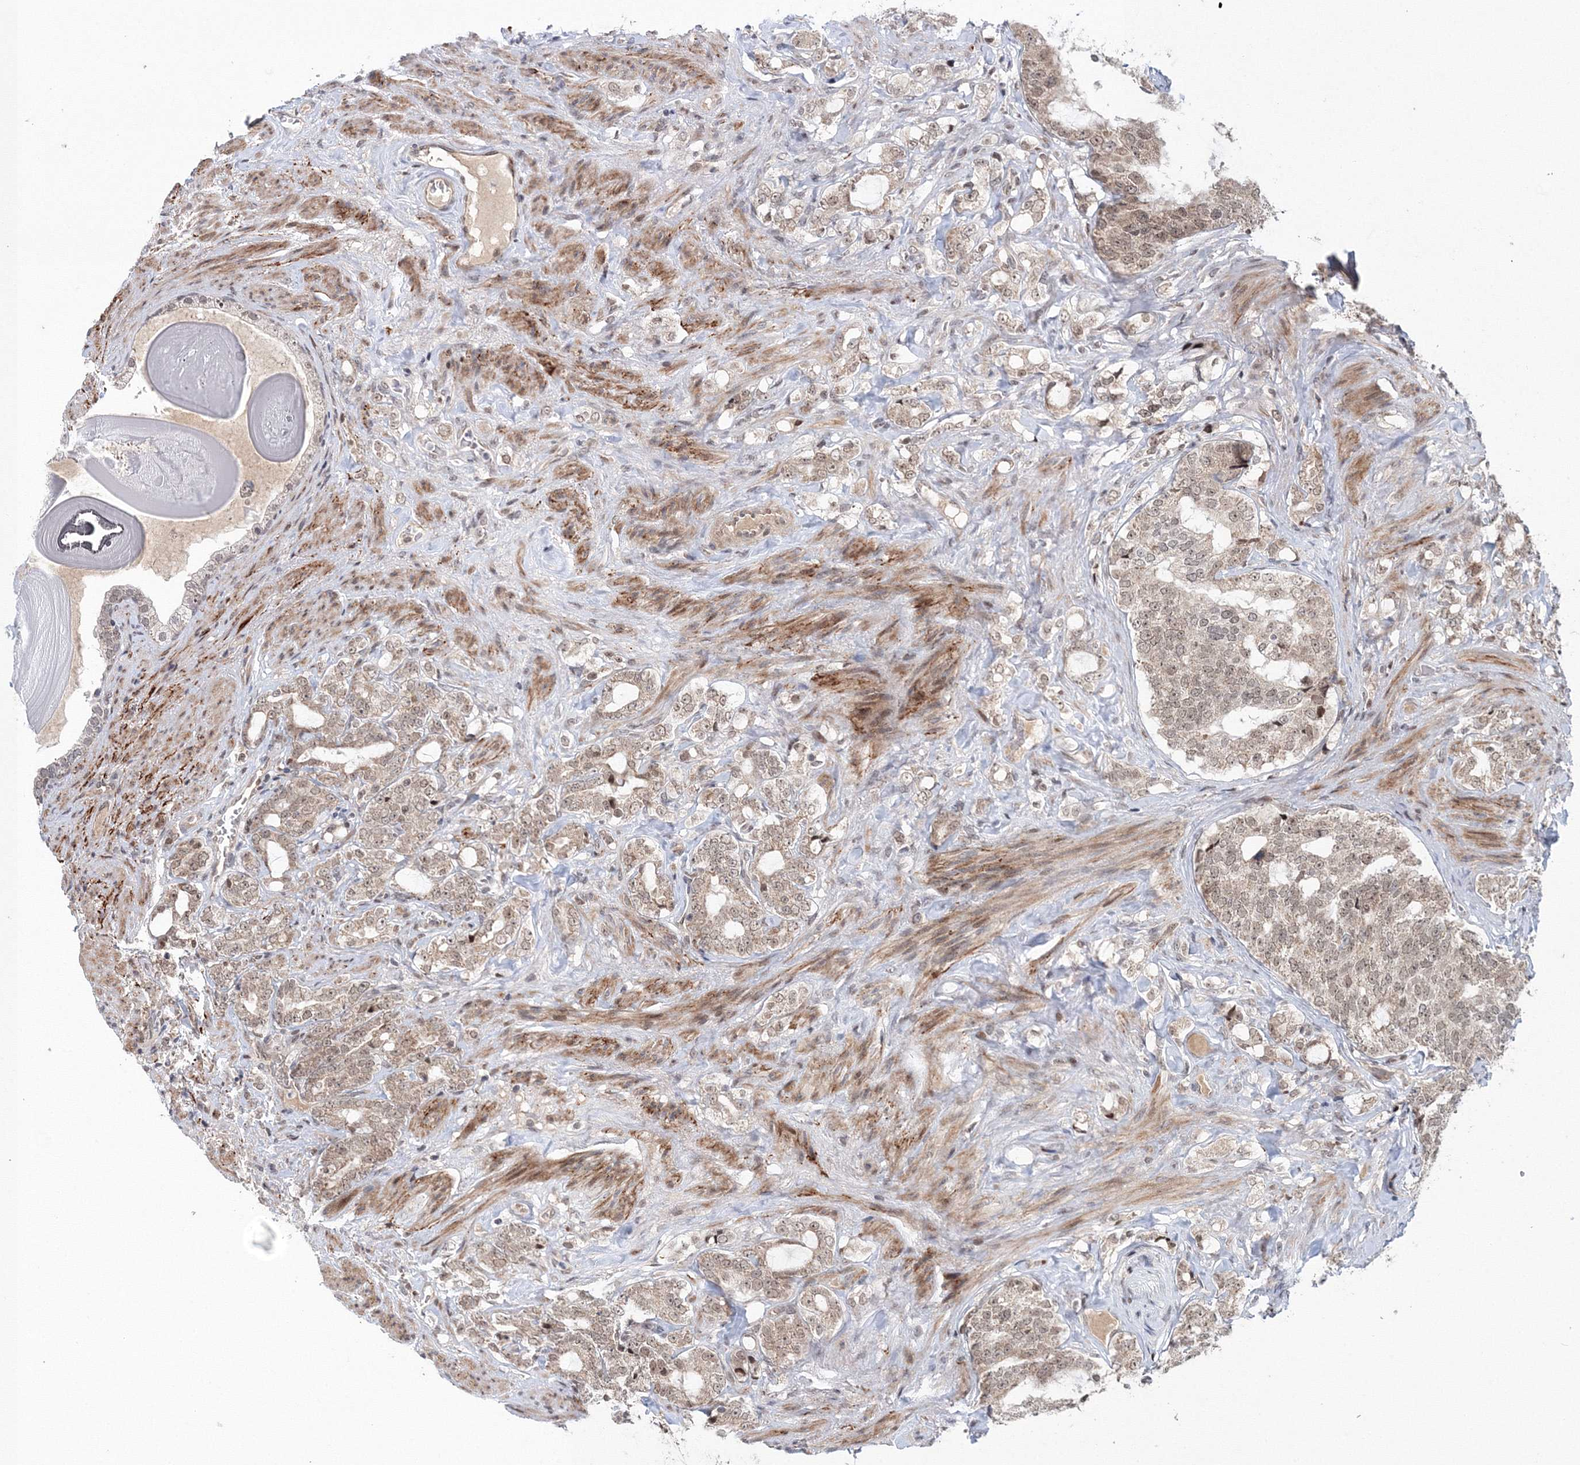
{"staining": {"intensity": "weak", "quantity": "25%-75%", "location": "nuclear"}, "tissue": "prostate cancer", "cell_type": "Tumor cells", "image_type": "cancer", "snomed": [{"axis": "morphology", "description": "Adenocarcinoma, High grade"}, {"axis": "topography", "description": "Prostate"}], "caption": "Human prostate high-grade adenocarcinoma stained with a brown dye demonstrates weak nuclear positive expression in about 25%-75% of tumor cells.", "gene": "NOA1", "patient": {"sex": "male", "age": 64}}